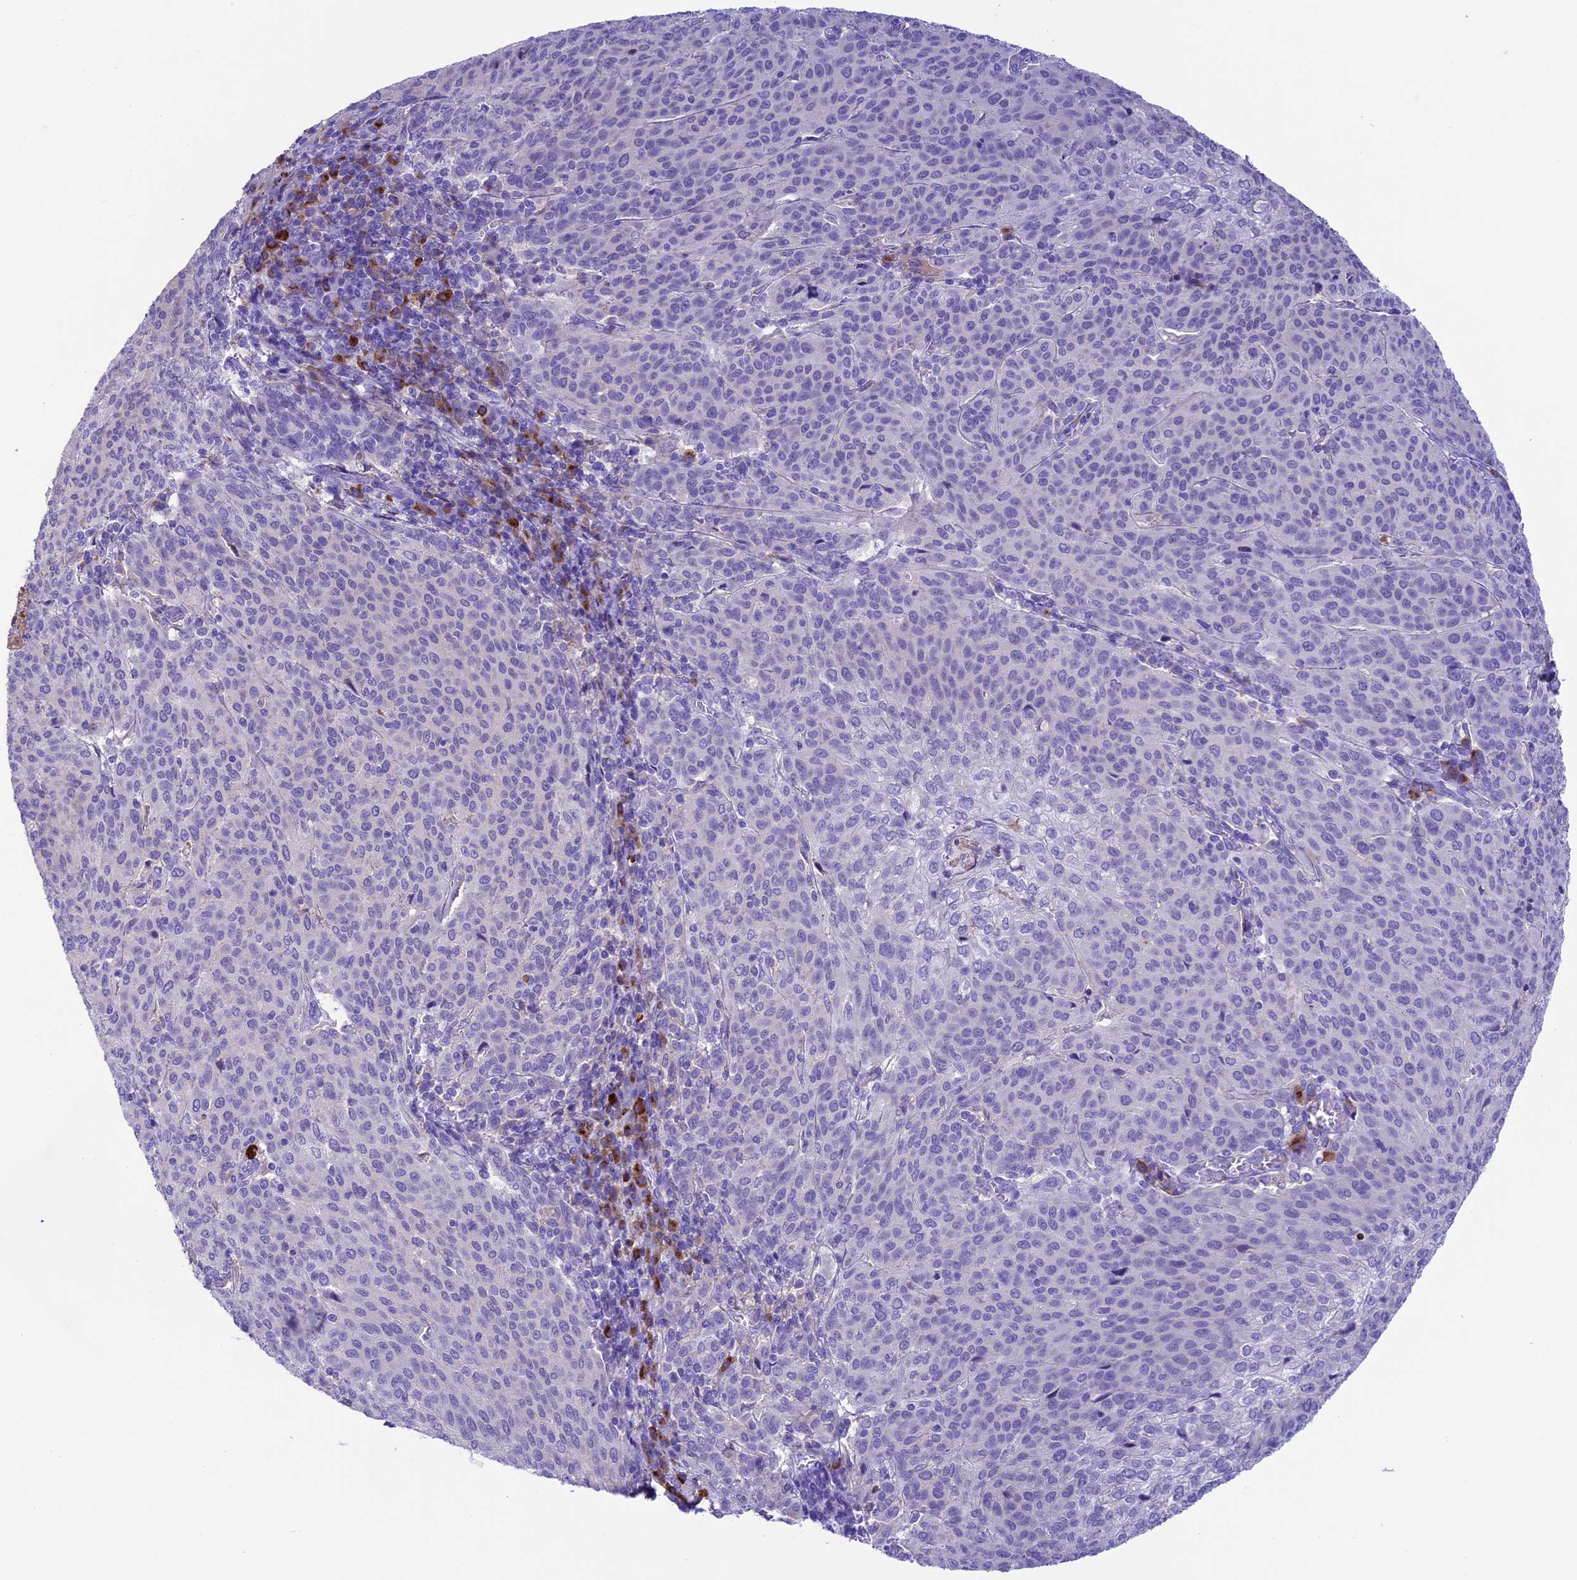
{"staining": {"intensity": "negative", "quantity": "none", "location": "none"}, "tissue": "cervical cancer", "cell_type": "Tumor cells", "image_type": "cancer", "snomed": [{"axis": "morphology", "description": "Squamous cell carcinoma, NOS"}, {"axis": "topography", "description": "Cervix"}], "caption": "Cervical cancer was stained to show a protein in brown. There is no significant staining in tumor cells. (DAB IHC, high magnification).", "gene": "IGSF6", "patient": {"sex": "female", "age": 46}}